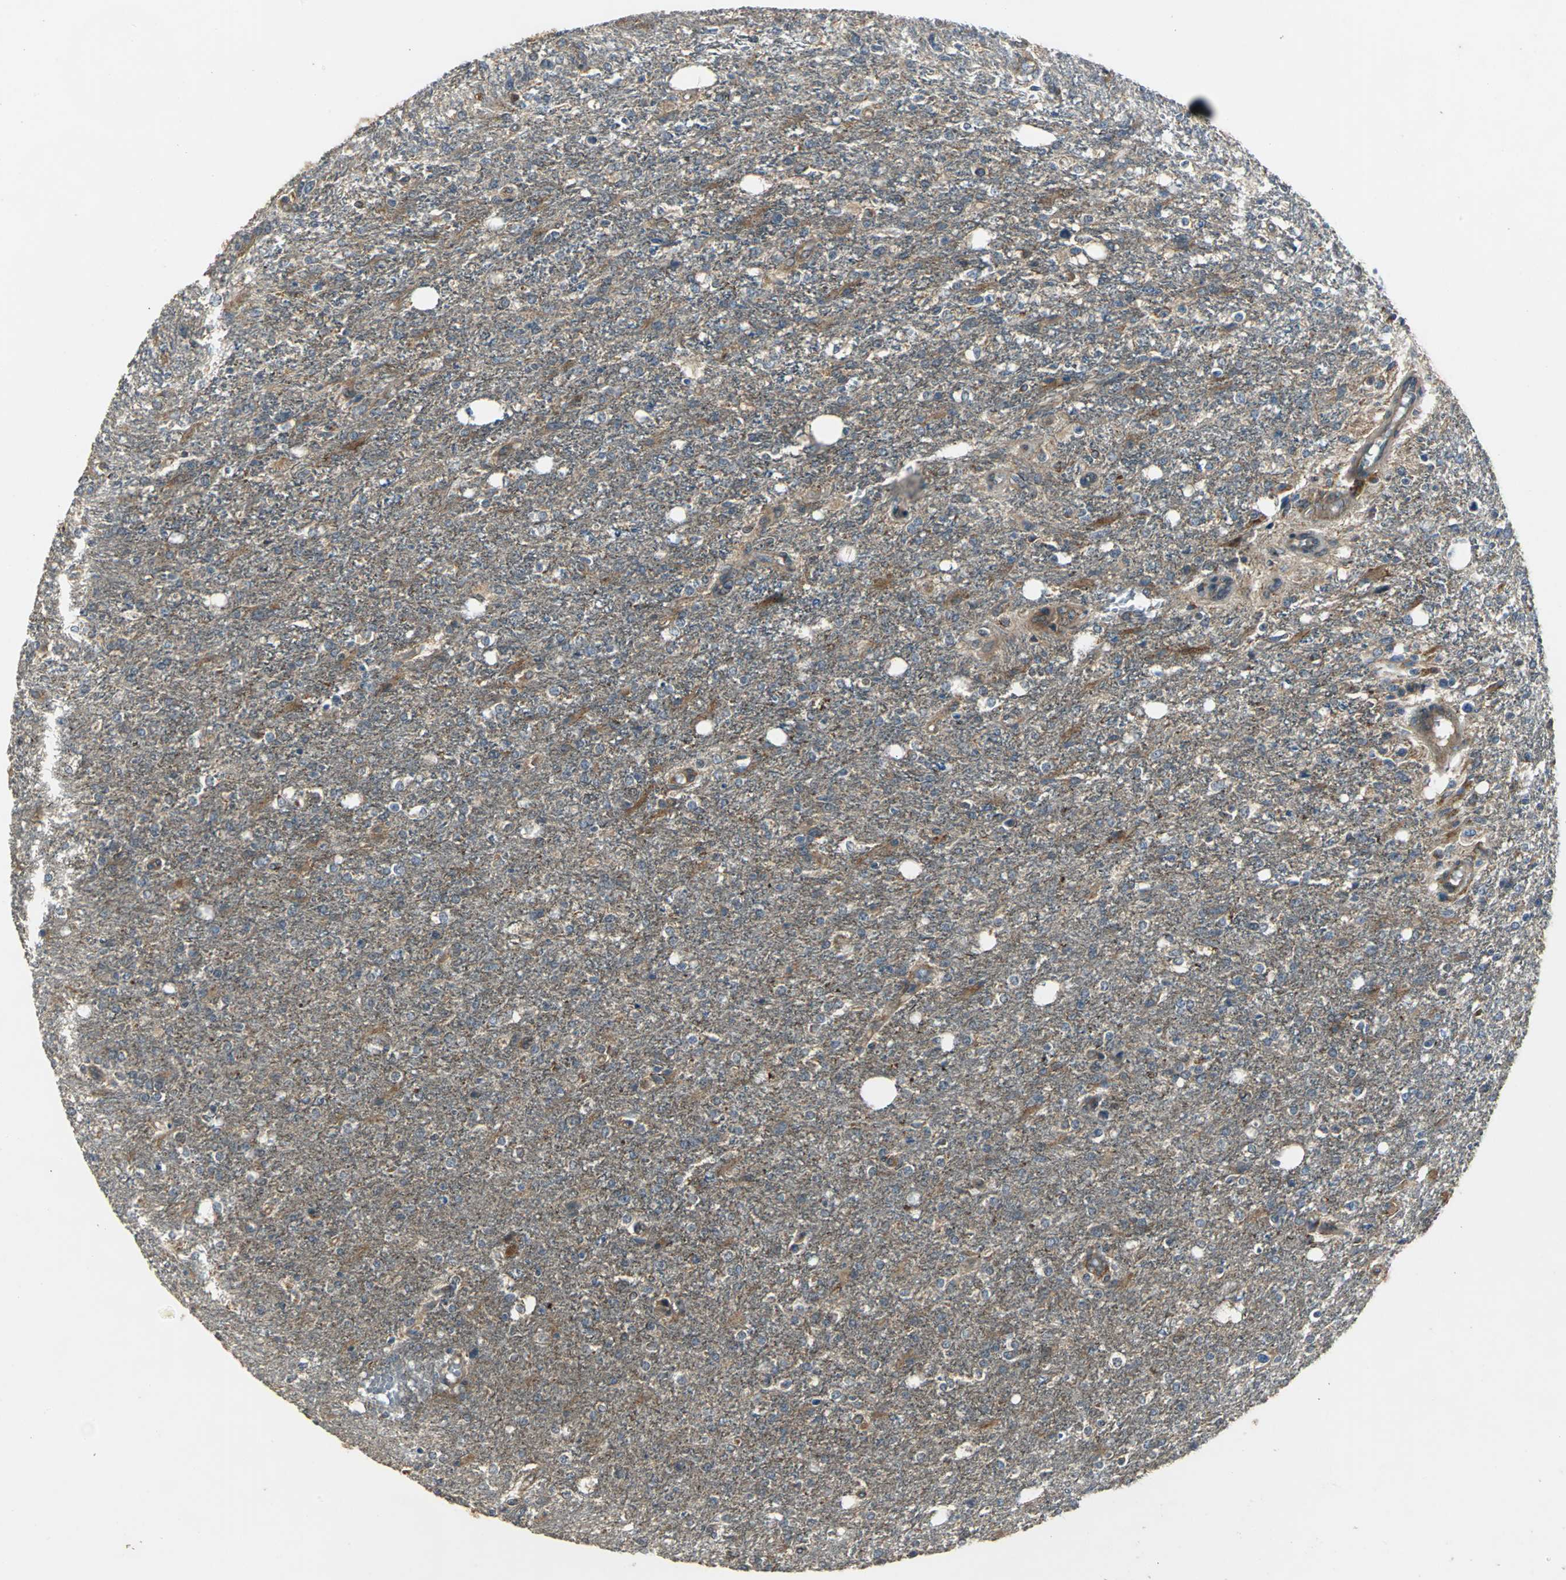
{"staining": {"intensity": "moderate", "quantity": ">75%", "location": "cytoplasmic/membranous"}, "tissue": "glioma", "cell_type": "Tumor cells", "image_type": "cancer", "snomed": [{"axis": "morphology", "description": "Glioma, malignant, High grade"}, {"axis": "topography", "description": "Cerebral cortex"}], "caption": "The histopathology image reveals immunohistochemical staining of malignant glioma (high-grade). There is moderate cytoplasmic/membranous positivity is identified in about >75% of tumor cells.", "gene": "IRF3", "patient": {"sex": "male", "age": 76}}